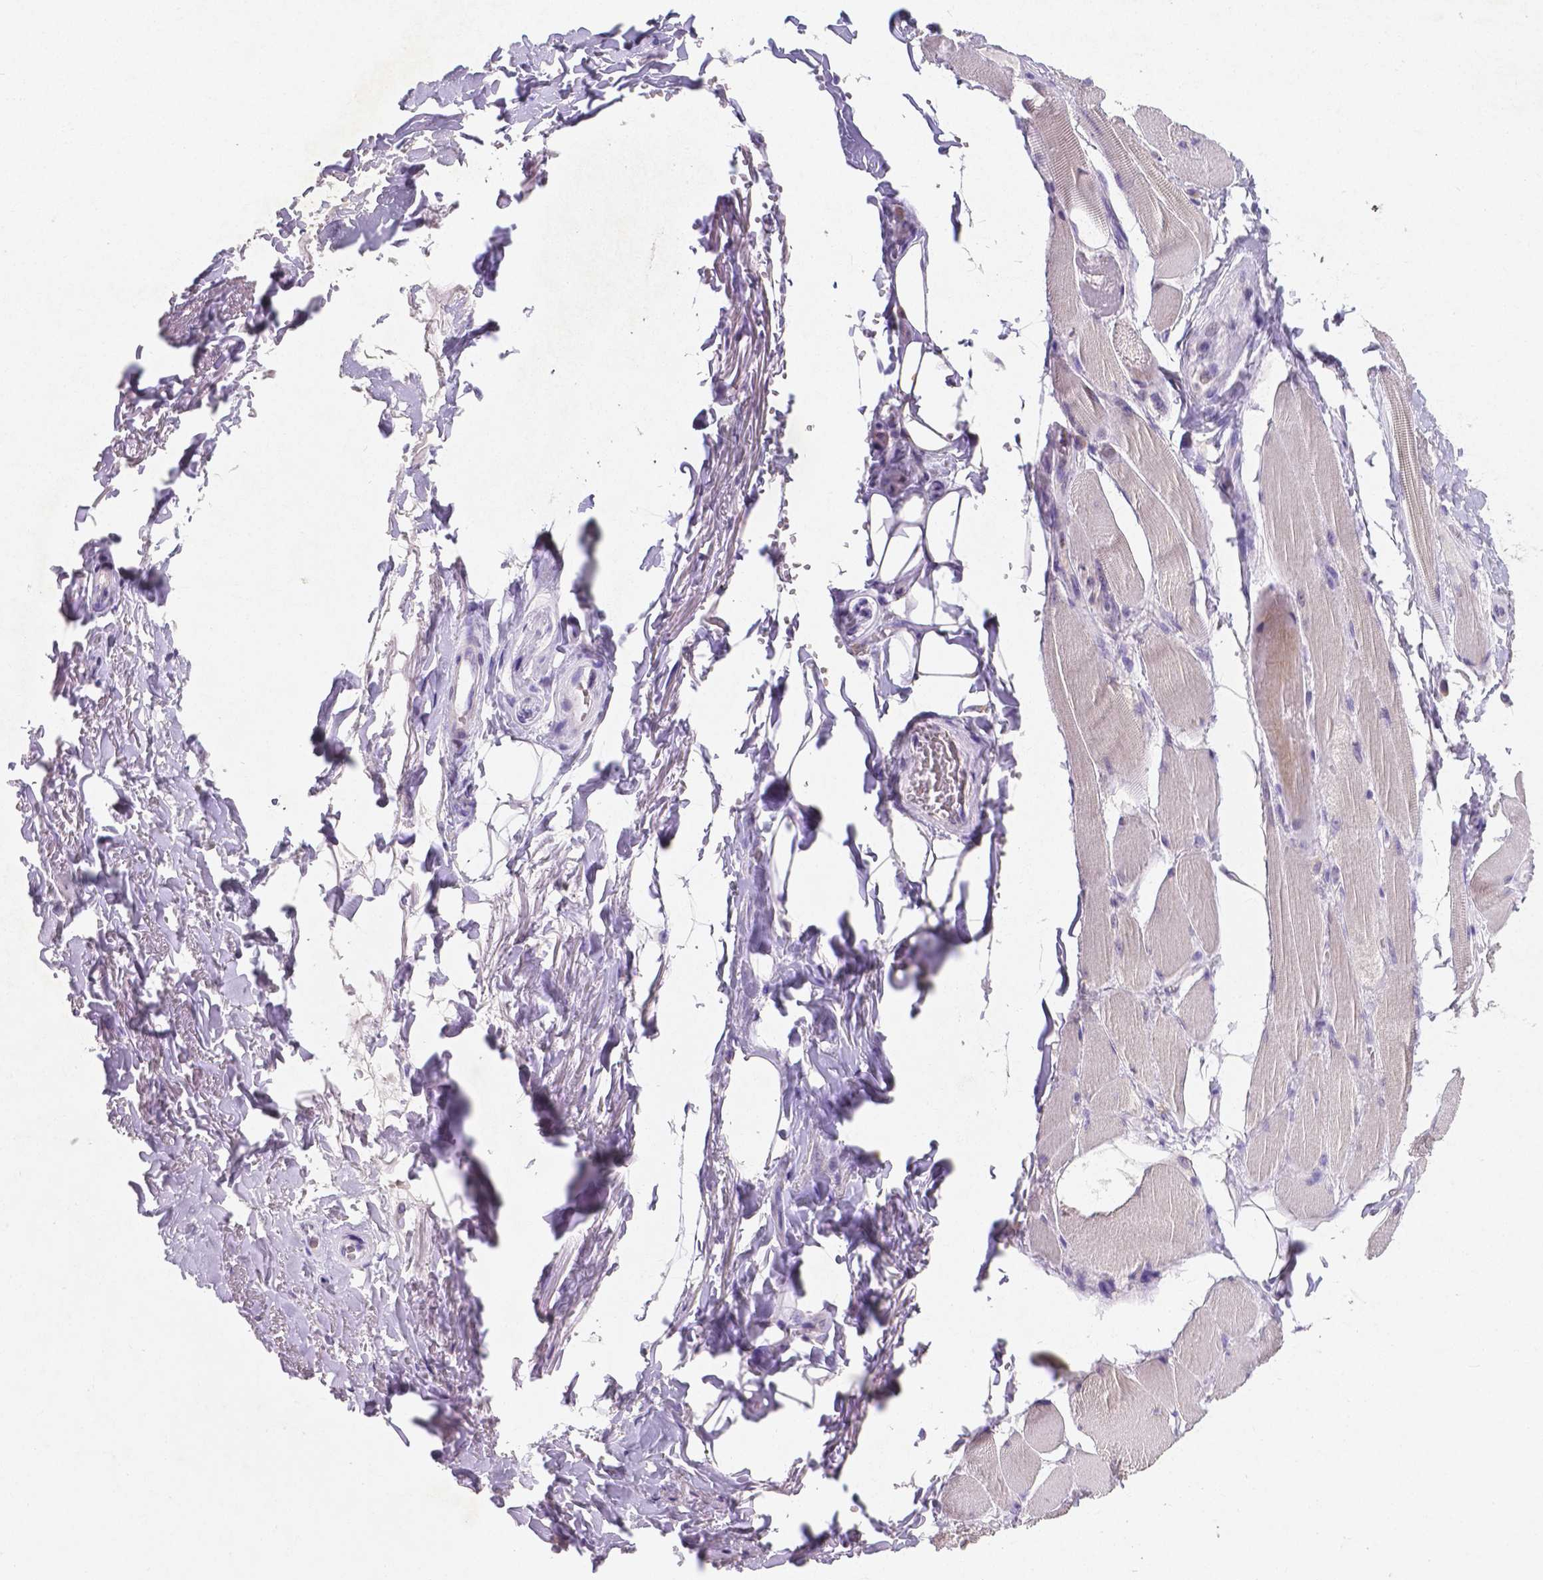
{"staining": {"intensity": "weak", "quantity": "<25%", "location": "cytoplasmic/membranous"}, "tissue": "skeletal muscle", "cell_type": "Myocytes", "image_type": "normal", "snomed": [{"axis": "morphology", "description": "Normal tissue, NOS"}, {"axis": "topography", "description": "Skeletal muscle"}, {"axis": "topography", "description": "Anal"}, {"axis": "topography", "description": "Peripheral nerve tissue"}], "caption": "This is a histopathology image of IHC staining of benign skeletal muscle, which shows no expression in myocytes.", "gene": "SATB2", "patient": {"sex": "male", "age": 53}}